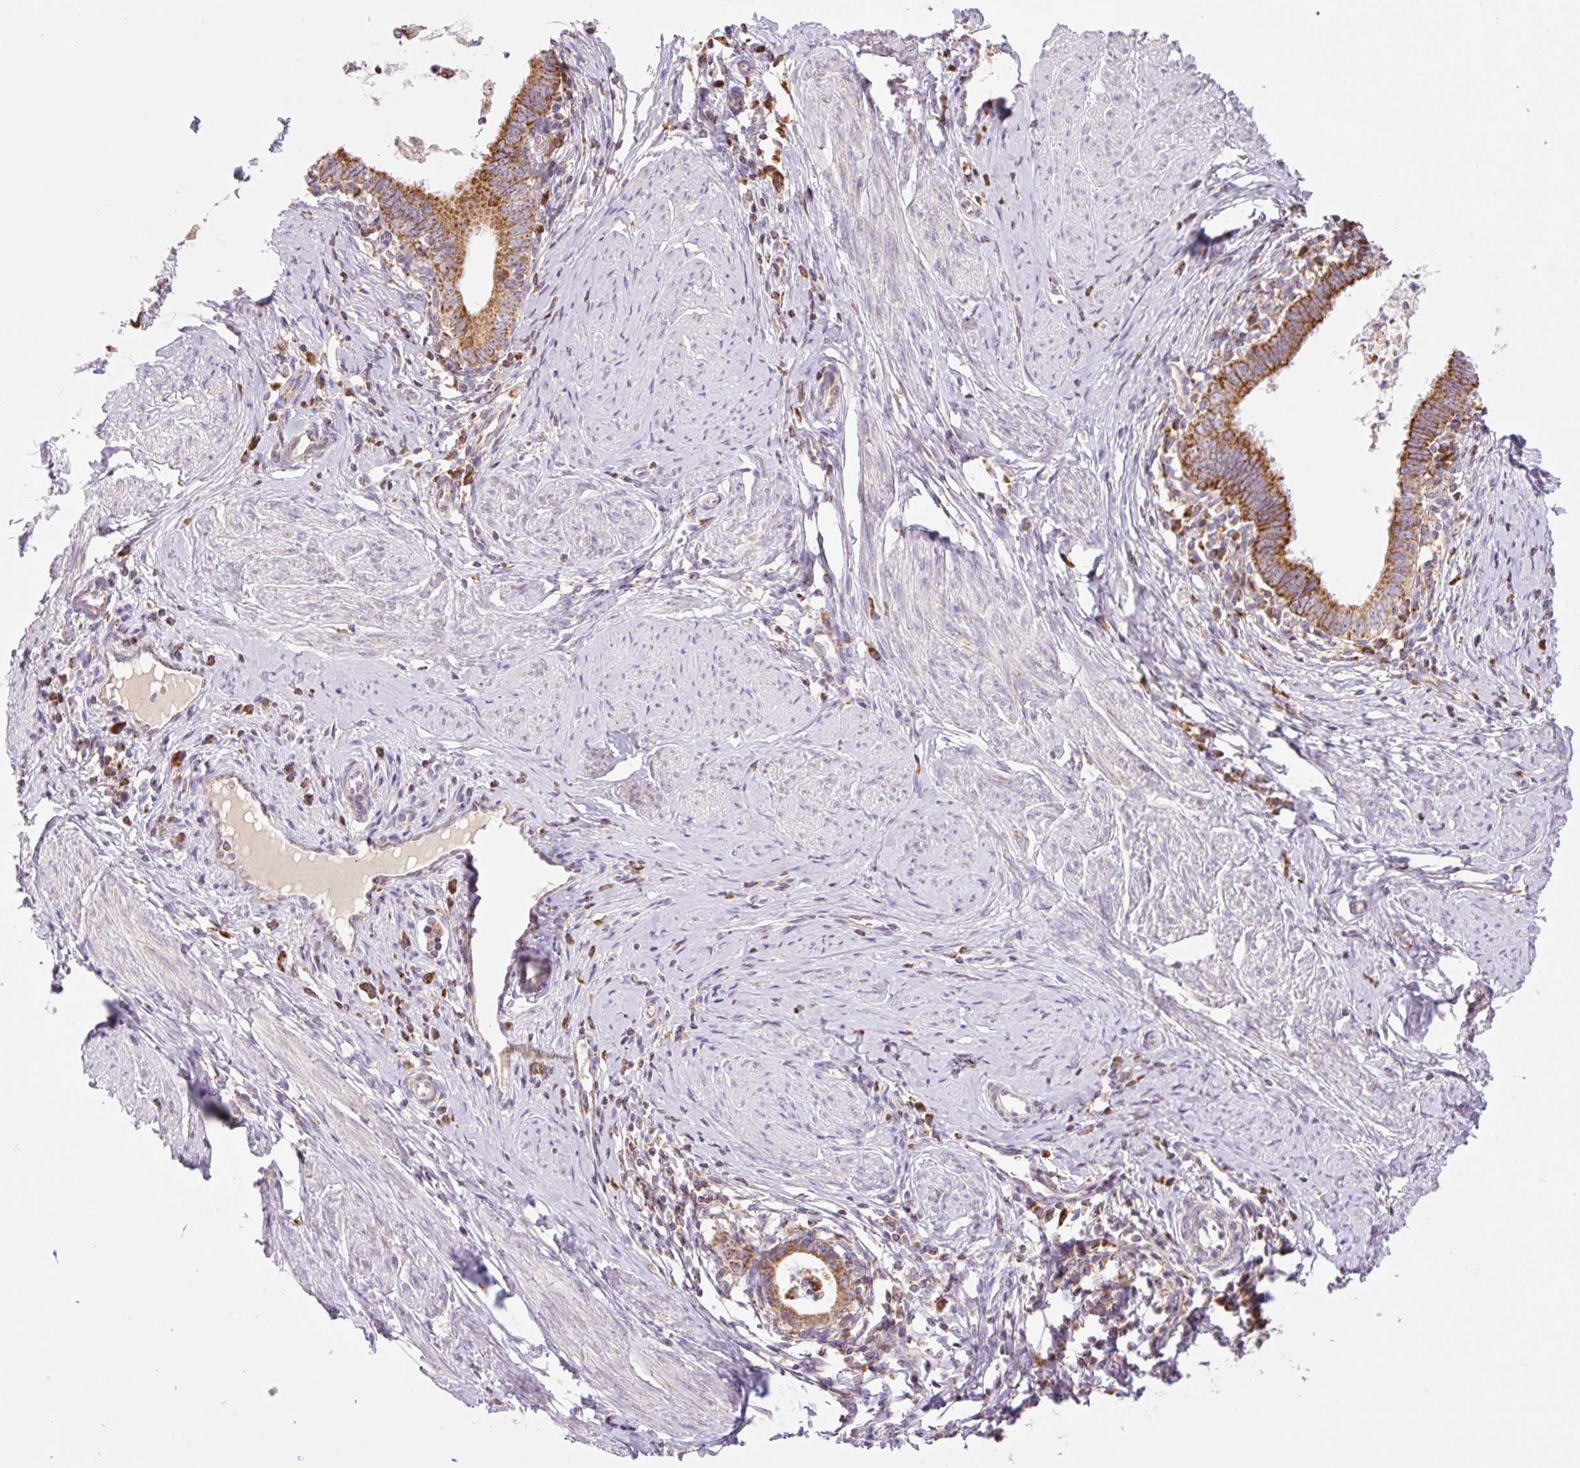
{"staining": {"intensity": "strong", "quantity": ">75%", "location": "cytoplasmic/membranous"}, "tissue": "cervical cancer", "cell_type": "Tumor cells", "image_type": "cancer", "snomed": [{"axis": "morphology", "description": "Adenocarcinoma, NOS"}, {"axis": "topography", "description": "Cervix"}], "caption": "Immunohistochemistry (IHC) micrograph of cervical adenocarcinoma stained for a protein (brown), which exhibits high levels of strong cytoplasmic/membranous positivity in about >75% of tumor cells.", "gene": "GOSR2", "patient": {"sex": "female", "age": 36}}